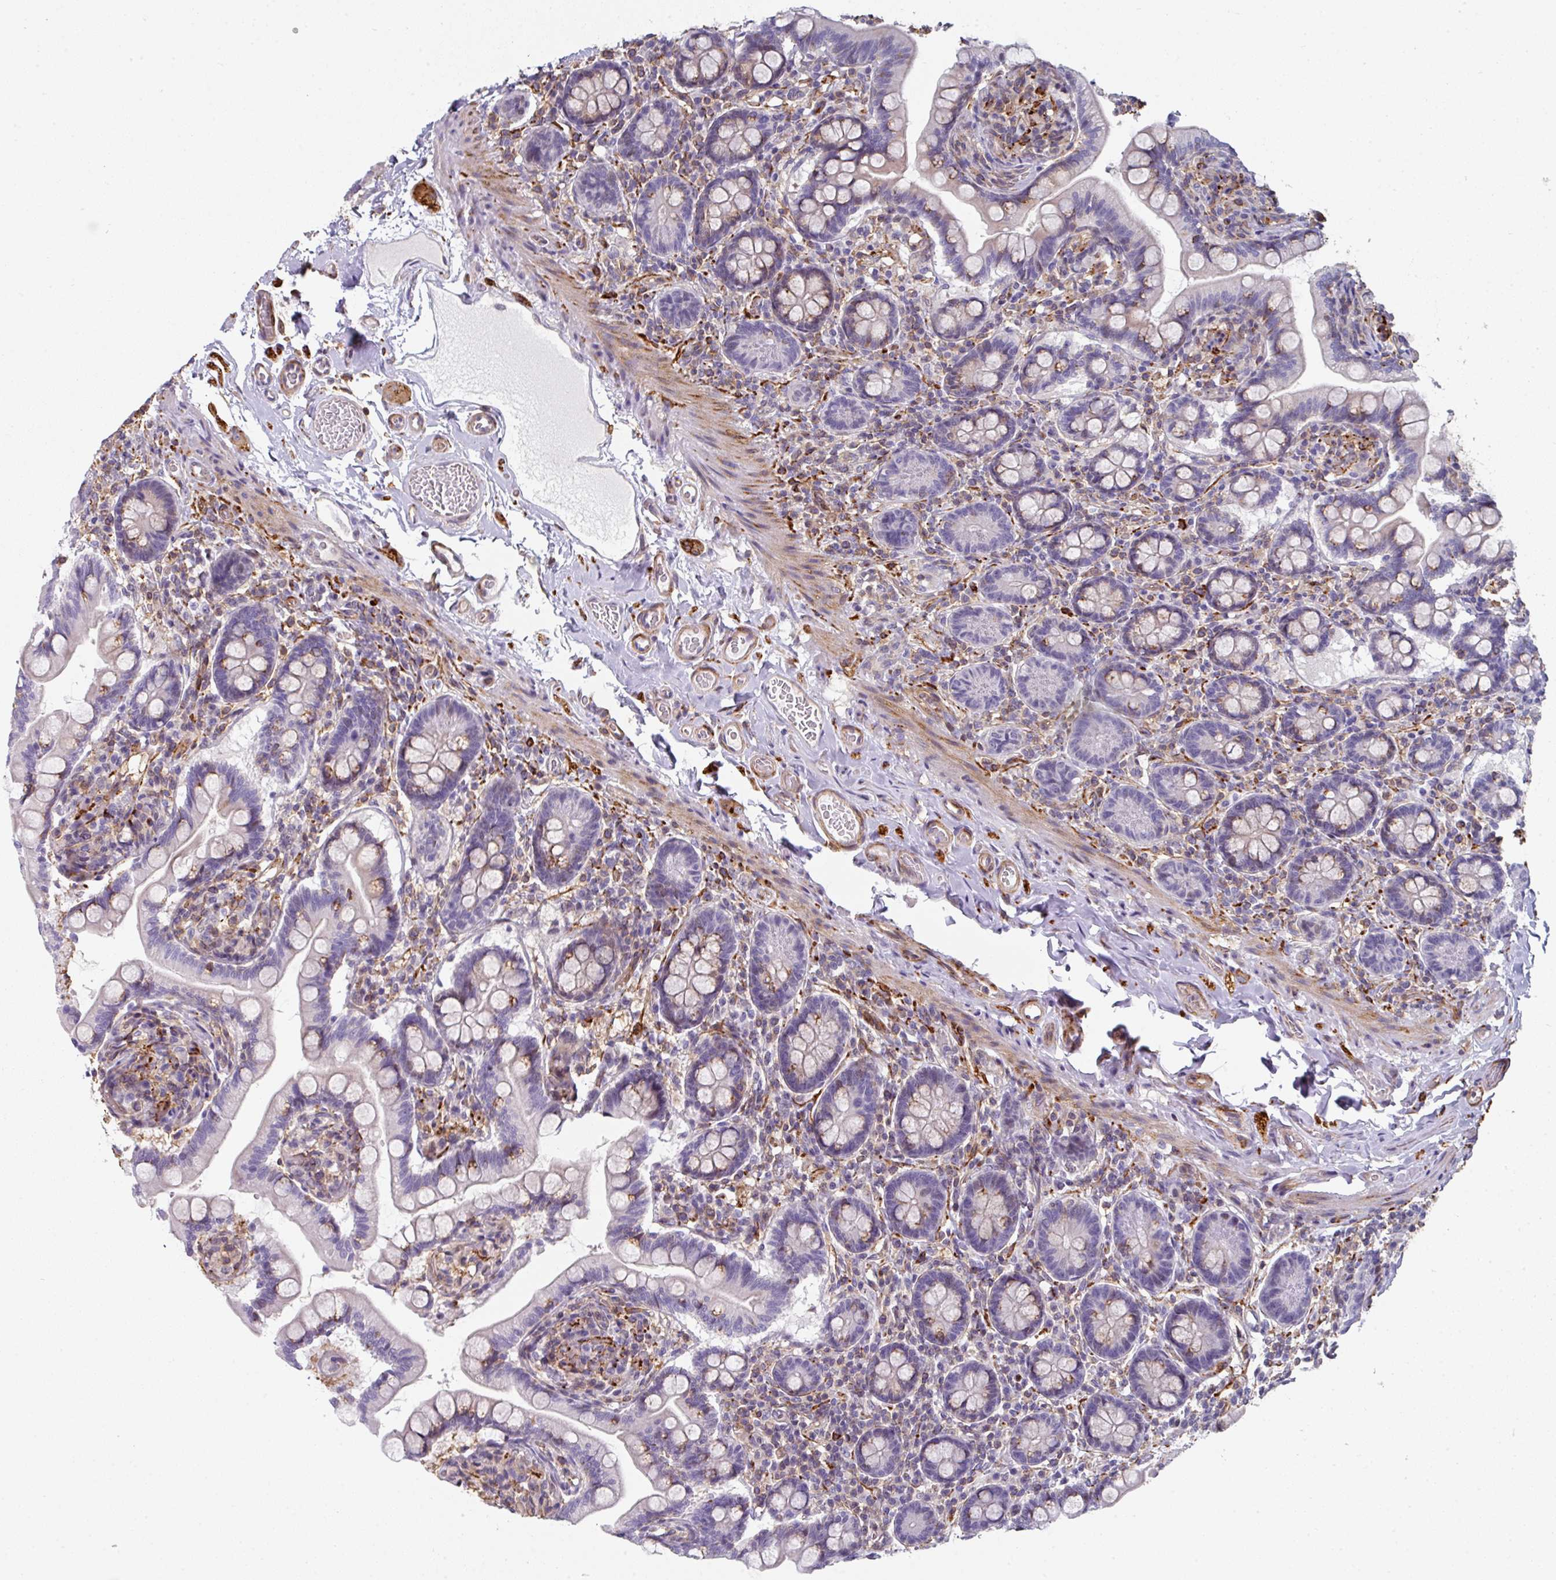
{"staining": {"intensity": "negative", "quantity": "none", "location": "none"}, "tissue": "small intestine", "cell_type": "Glandular cells", "image_type": "normal", "snomed": [{"axis": "morphology", "description": "Normal tissue, NOS"}, {"axis": "topography", "description": "Small intestine"}], "caption": "Histopathology image shows no significant protein positivity in glandular cells of unremarkable small intestine.", "gene": "BEND5", "patient": {"sex": "female", "age": 64}}